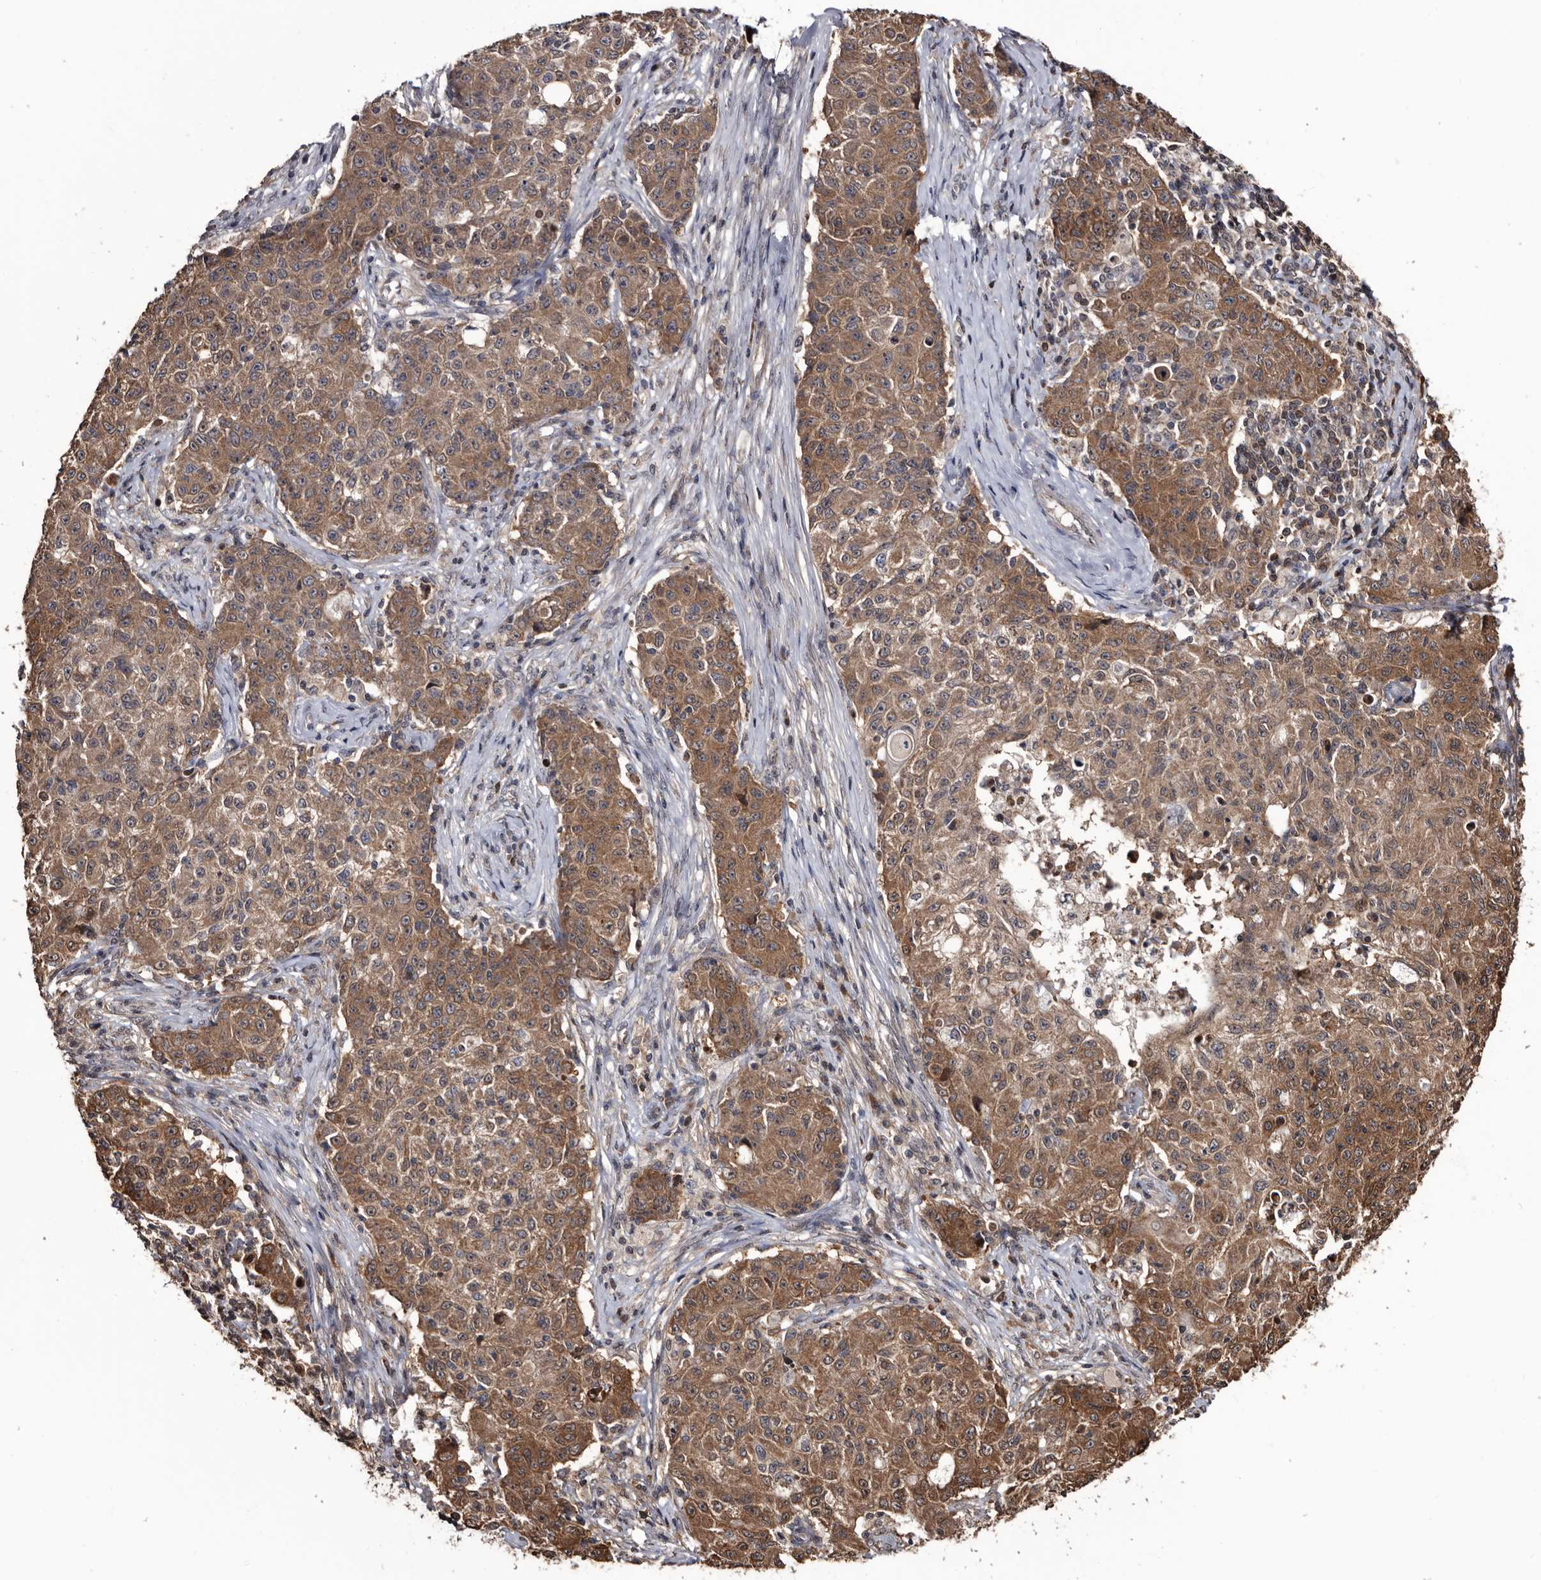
{"staining": {"intensity": "moderate", "quantity": ">75%", "location": "cytoplasmic/membranous"}, "tissue": "ovarian cancer", "cell_type": "Tumor cells", "image_type": "cancer", "snomed": [{"axis": "morphology", "description": "Carcinoma, endometroid"}, {"axis": "topography", "description": "Ovary"}], "caption": "IHC (DAB (3,3'-diaminobenzidine)) staining of ovarian cancer exhibits moderate cytoplasmic/membranous protein expression in approximately >75% of tumor cells. Immunohistochemistry stains the protein of interest in brown and the nuclei are stained blue.", "gene": "TTI2", "patient": {"sex": "female", "age": 42}}